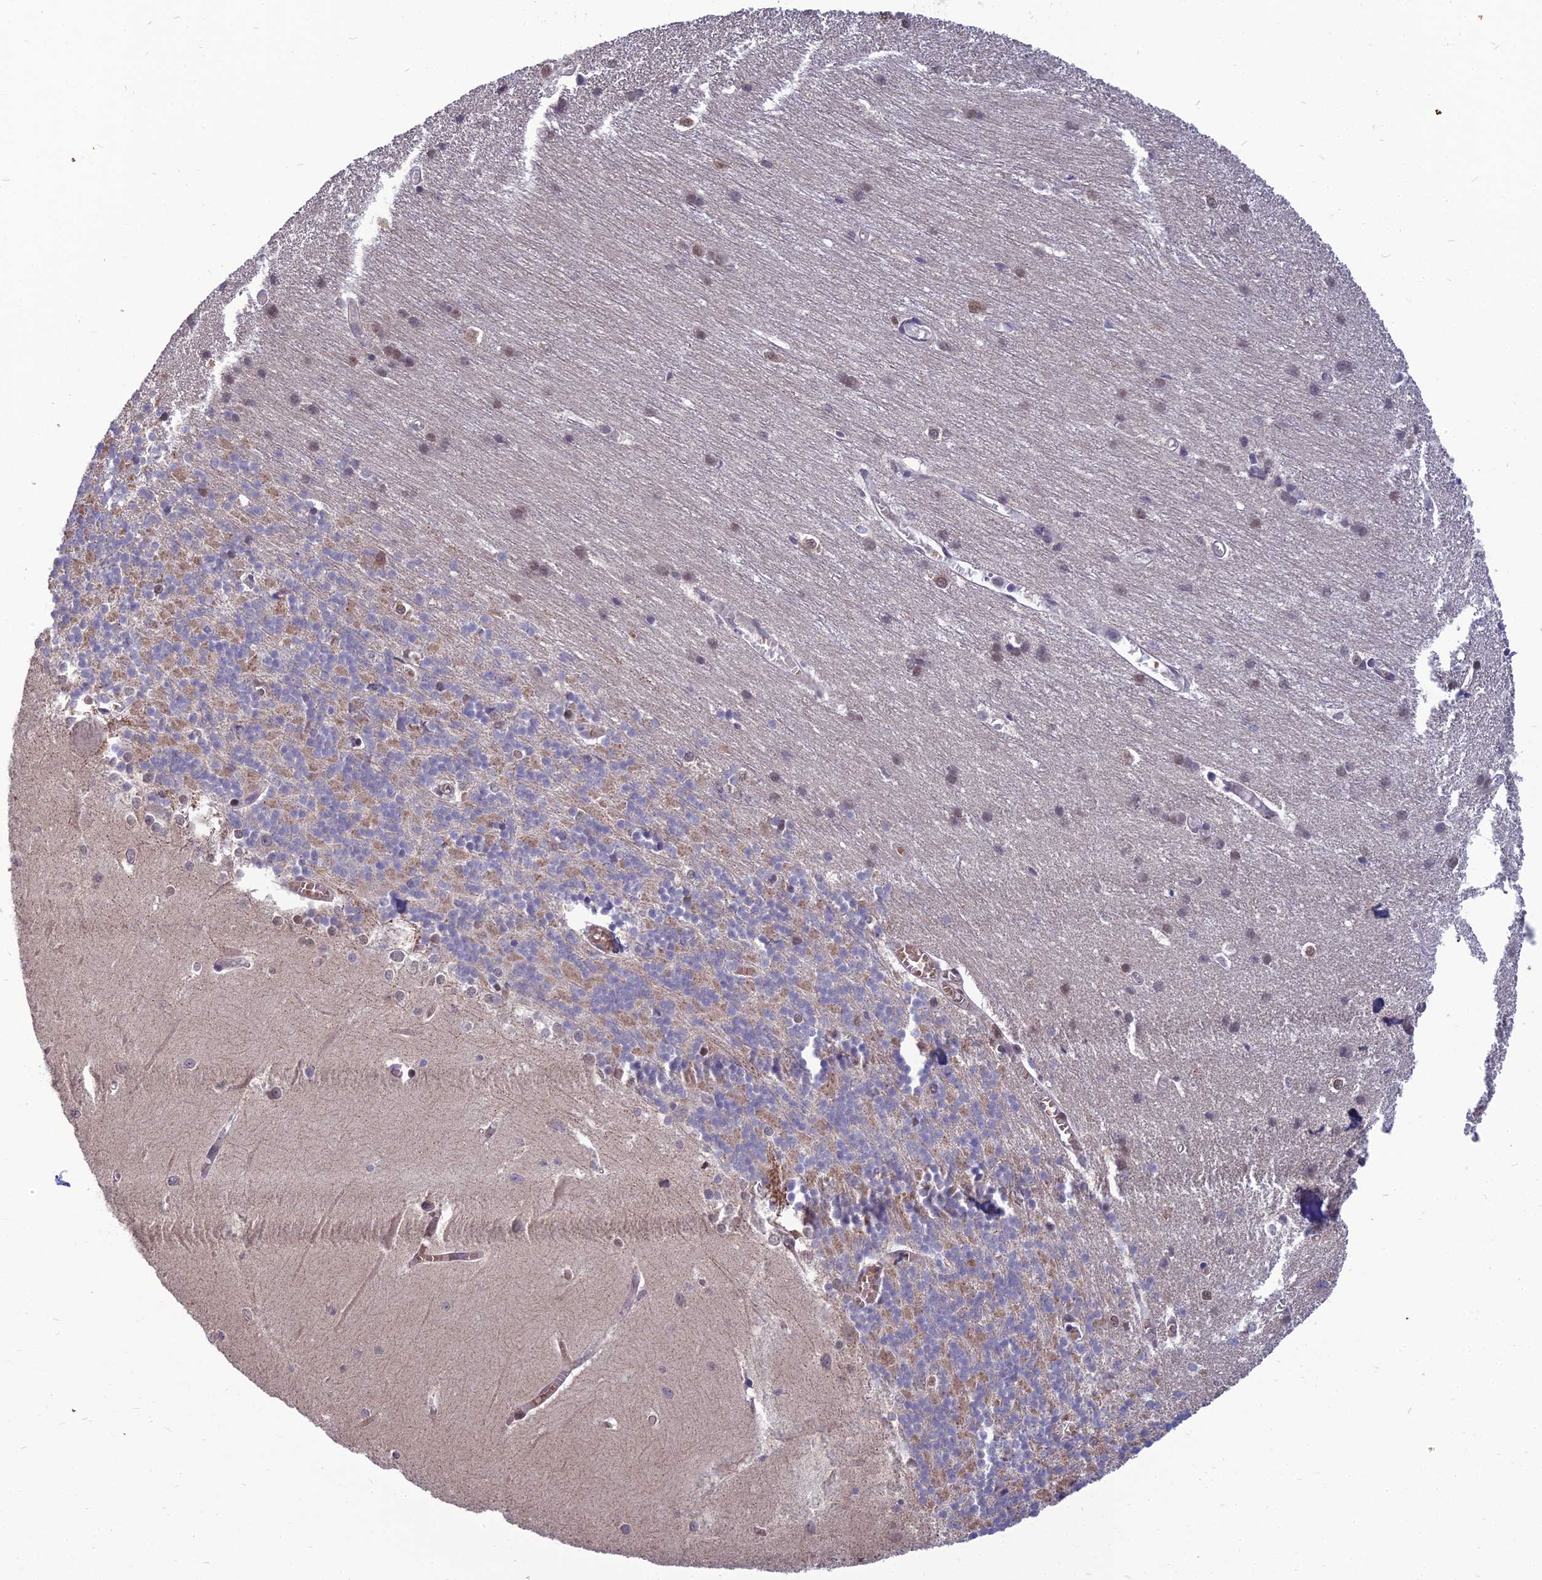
{"staining": {"intensity": "weak", "quantity": "25%-75%", "location": "cytoplasmic/membranous"}, "tissue": "cerebellum", "cell_type": "Cells in granular layer", "image_type": "normal", "snomed": [{"axis": "morphology", "description": "Normal tissue, NOS"}, {"axis": "topography", "description": "Cerebellum"}], "caption": "IHC of normal human cerebellum reveals low levels of weak cytoplasmic/membranous expression in approximately 25%-75% of cells in granular layer. (brown staining indicates protein expression, while blue staining denotes nuclei).", "gene": "NR4A3", "patient": {"sex": "male", "age": 37}}